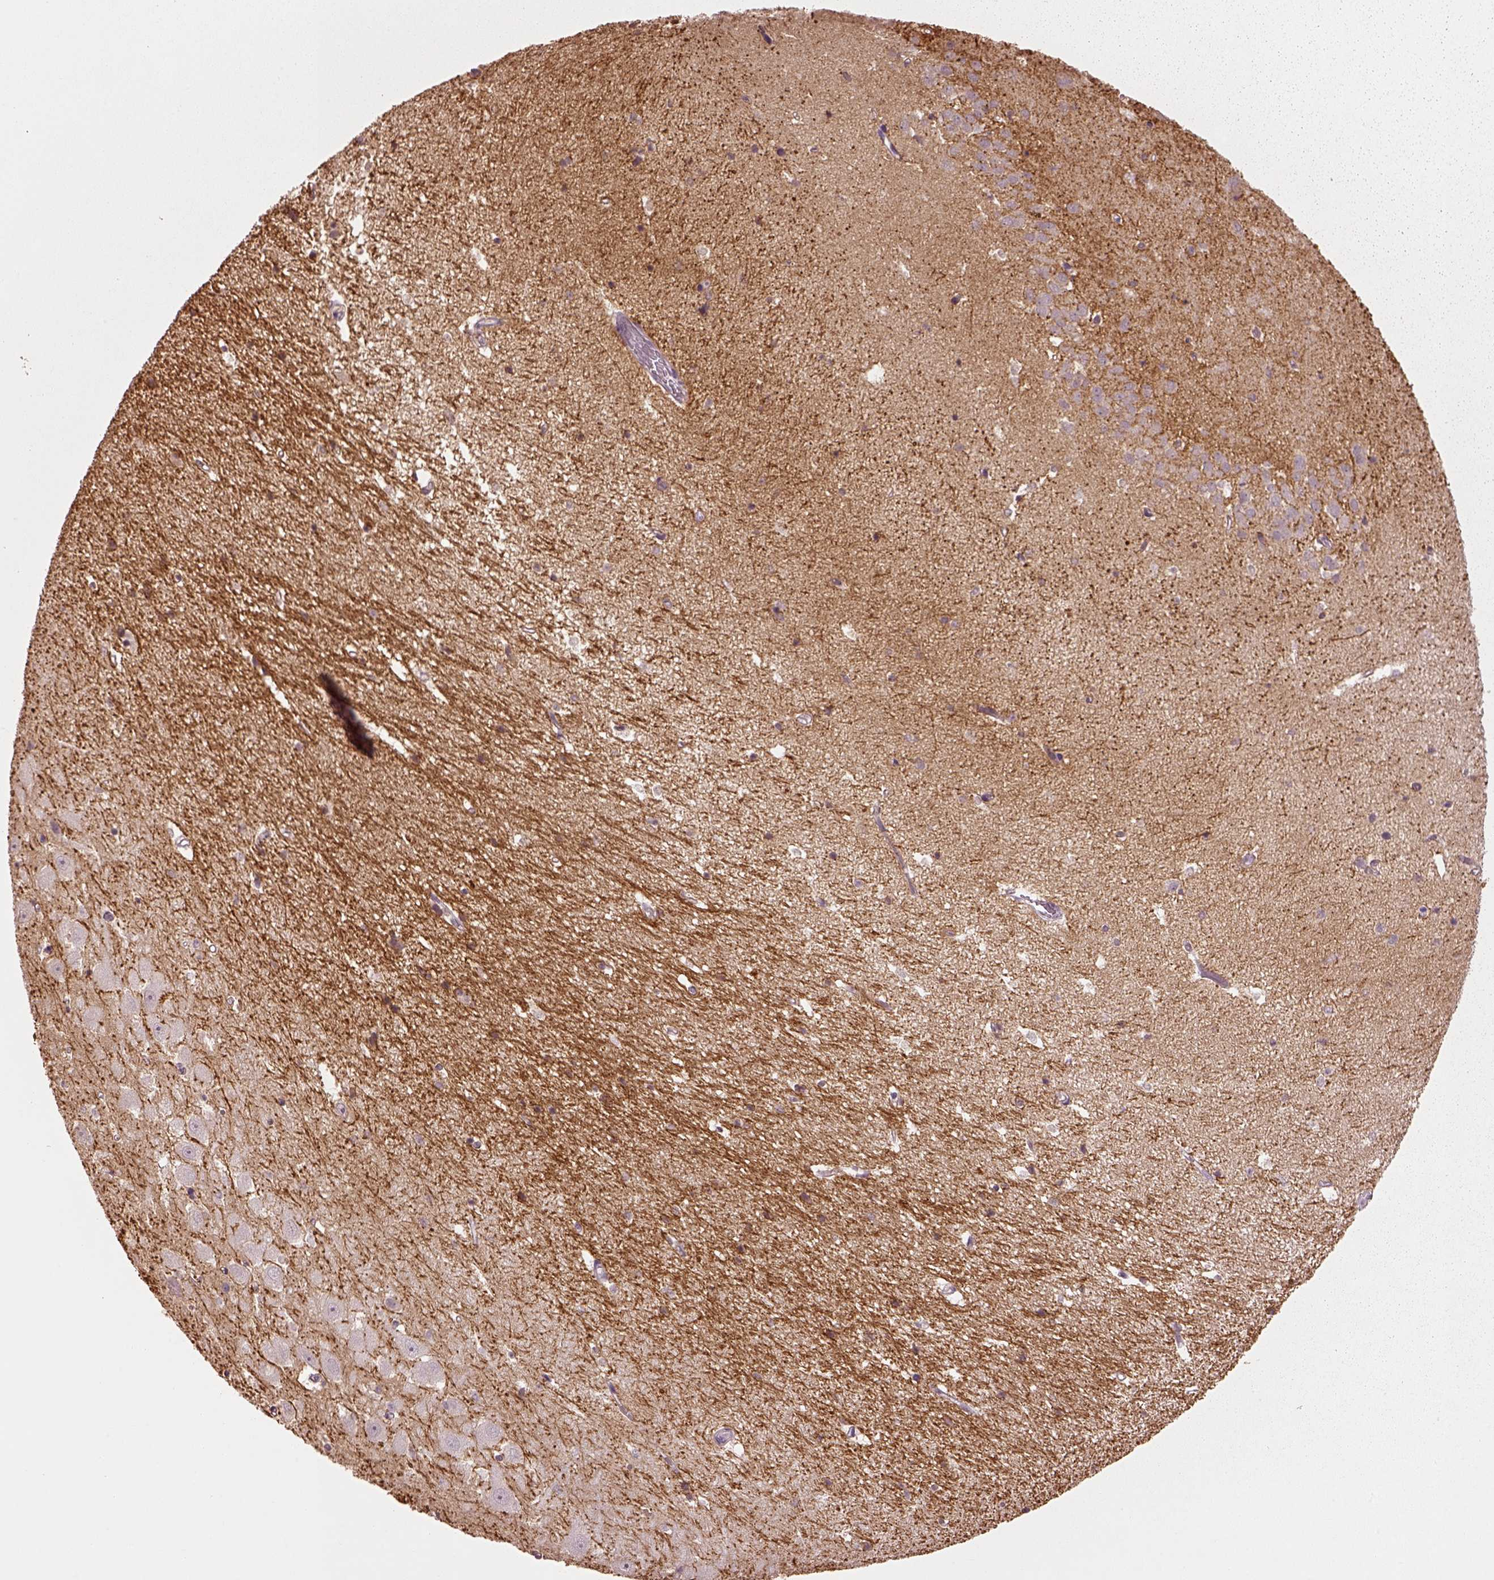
{"staining": {"intensity": "negative", "quantity": "none", "location": "none"}, "tissue": "hippocampus", "cell_type": "Glial cells", "image_type": "normal", "snomed": [{"axis": "morphology", "description": "Normal tissue, NOS"}, {"axis": "topography", "description": "Hippocampus"}], "caption": "Glial cells show no significant protein expression in unremarkable hippocampus.", "gene": "KCNIP3", "patient": {"sex": "male", "age": 44}}